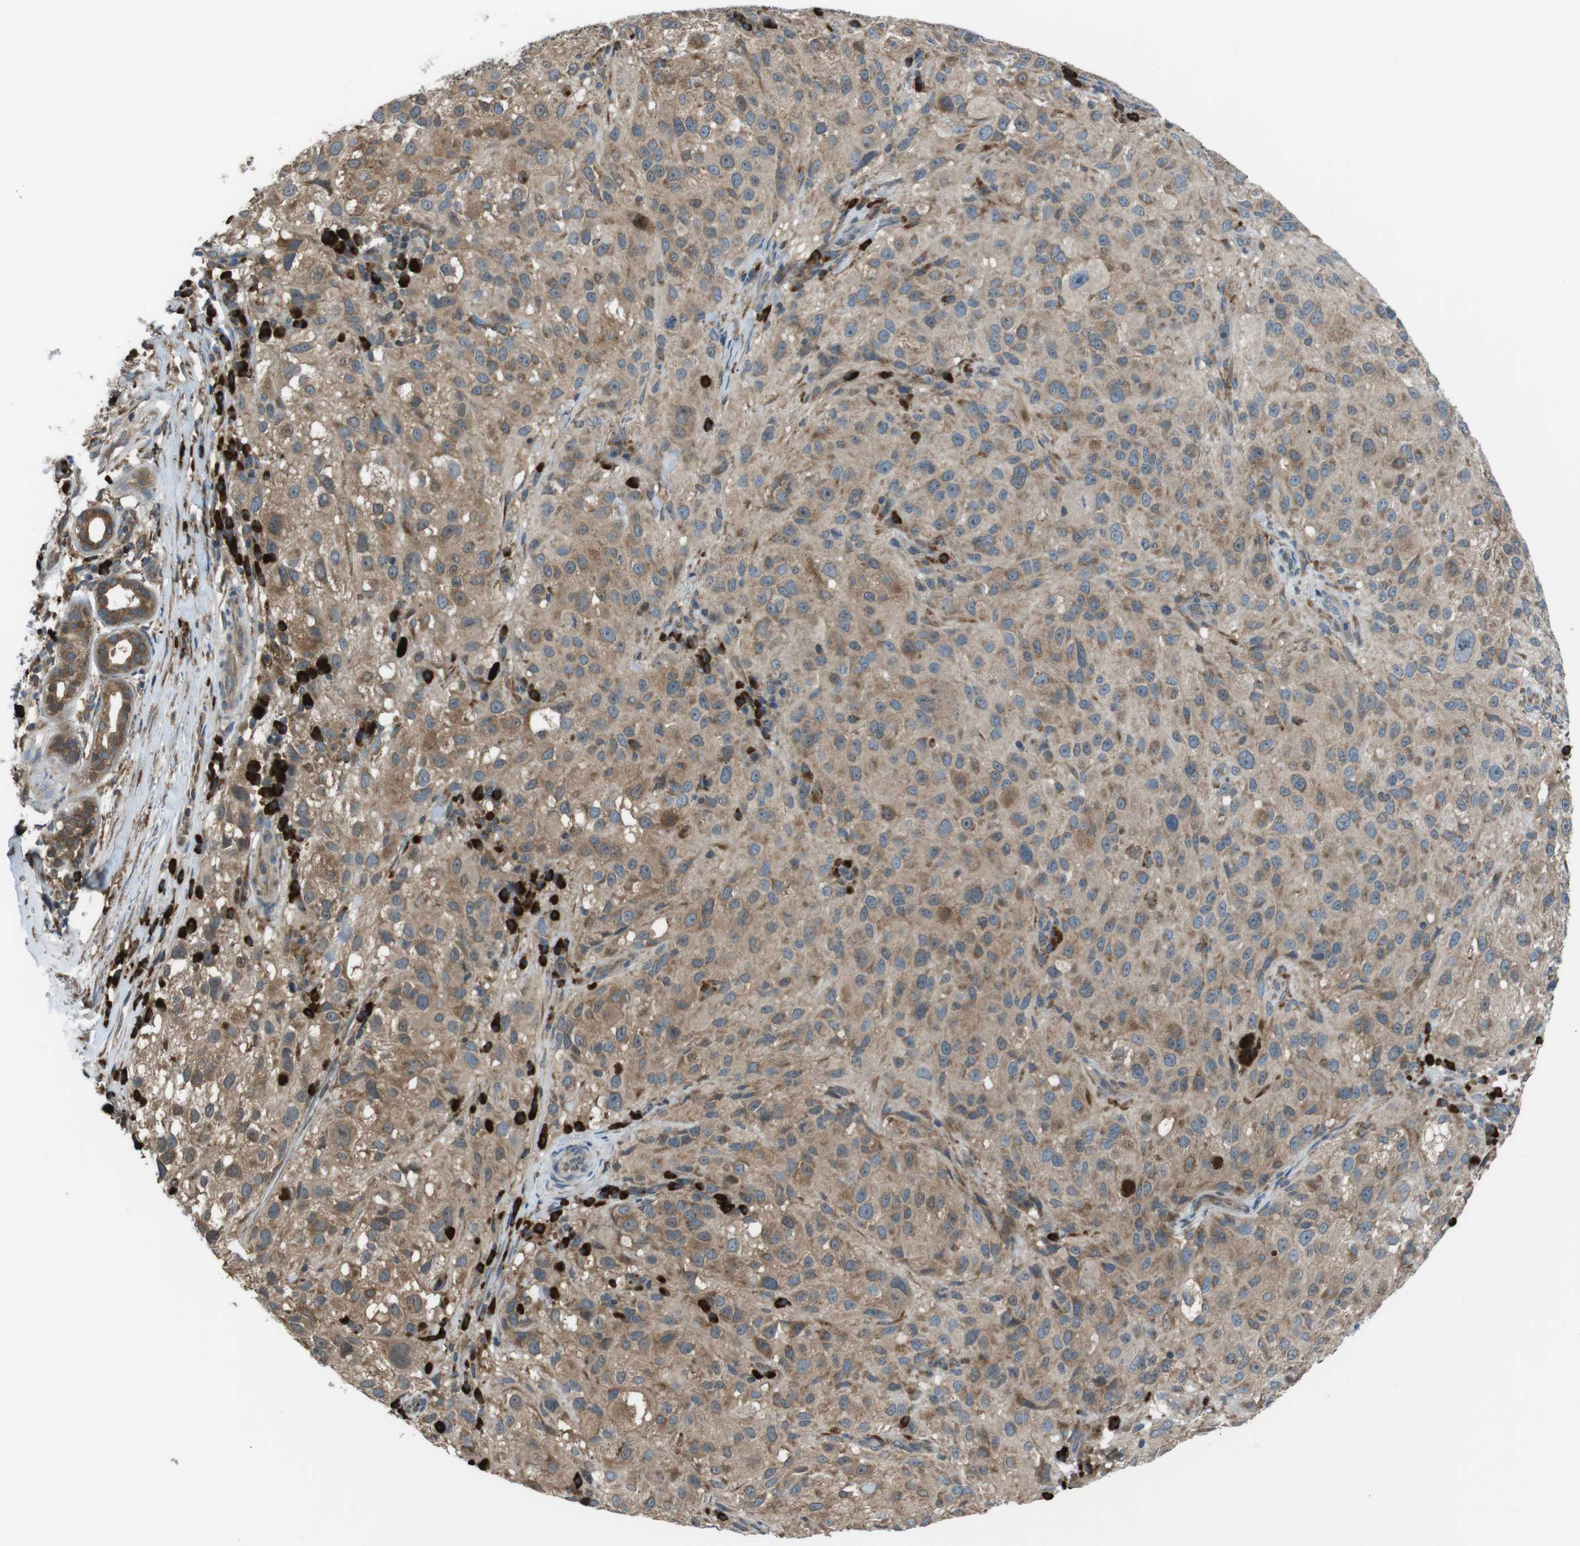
{"staining": {"intensity": "moderate", "quantity": ">75%", "location": "cytoplasmic/membranous"}, "tissue": "melanoma", "cell_type": "Tumor cells", "image_type": "cancer", "snomed": [{"axis": "morphology", "description": "Necrosis, NOS"}, {"axis": "morphology", "description": "Malignant melanoma, NOS"}, {"axis": "topography", "description": "Skin"}], "caption": "A brown stain labels moderate cytoplasmic/membranous expression of a protein in human malignant melanoma tumor cells. (Stains: DAB (3,3'-diaminobenzidine) in brown, nuclei in blue, Microscopy: brightfield microscopy at high magnification).", "gene": "SSR3", "patient": {"sex": "female", "age": 87}}